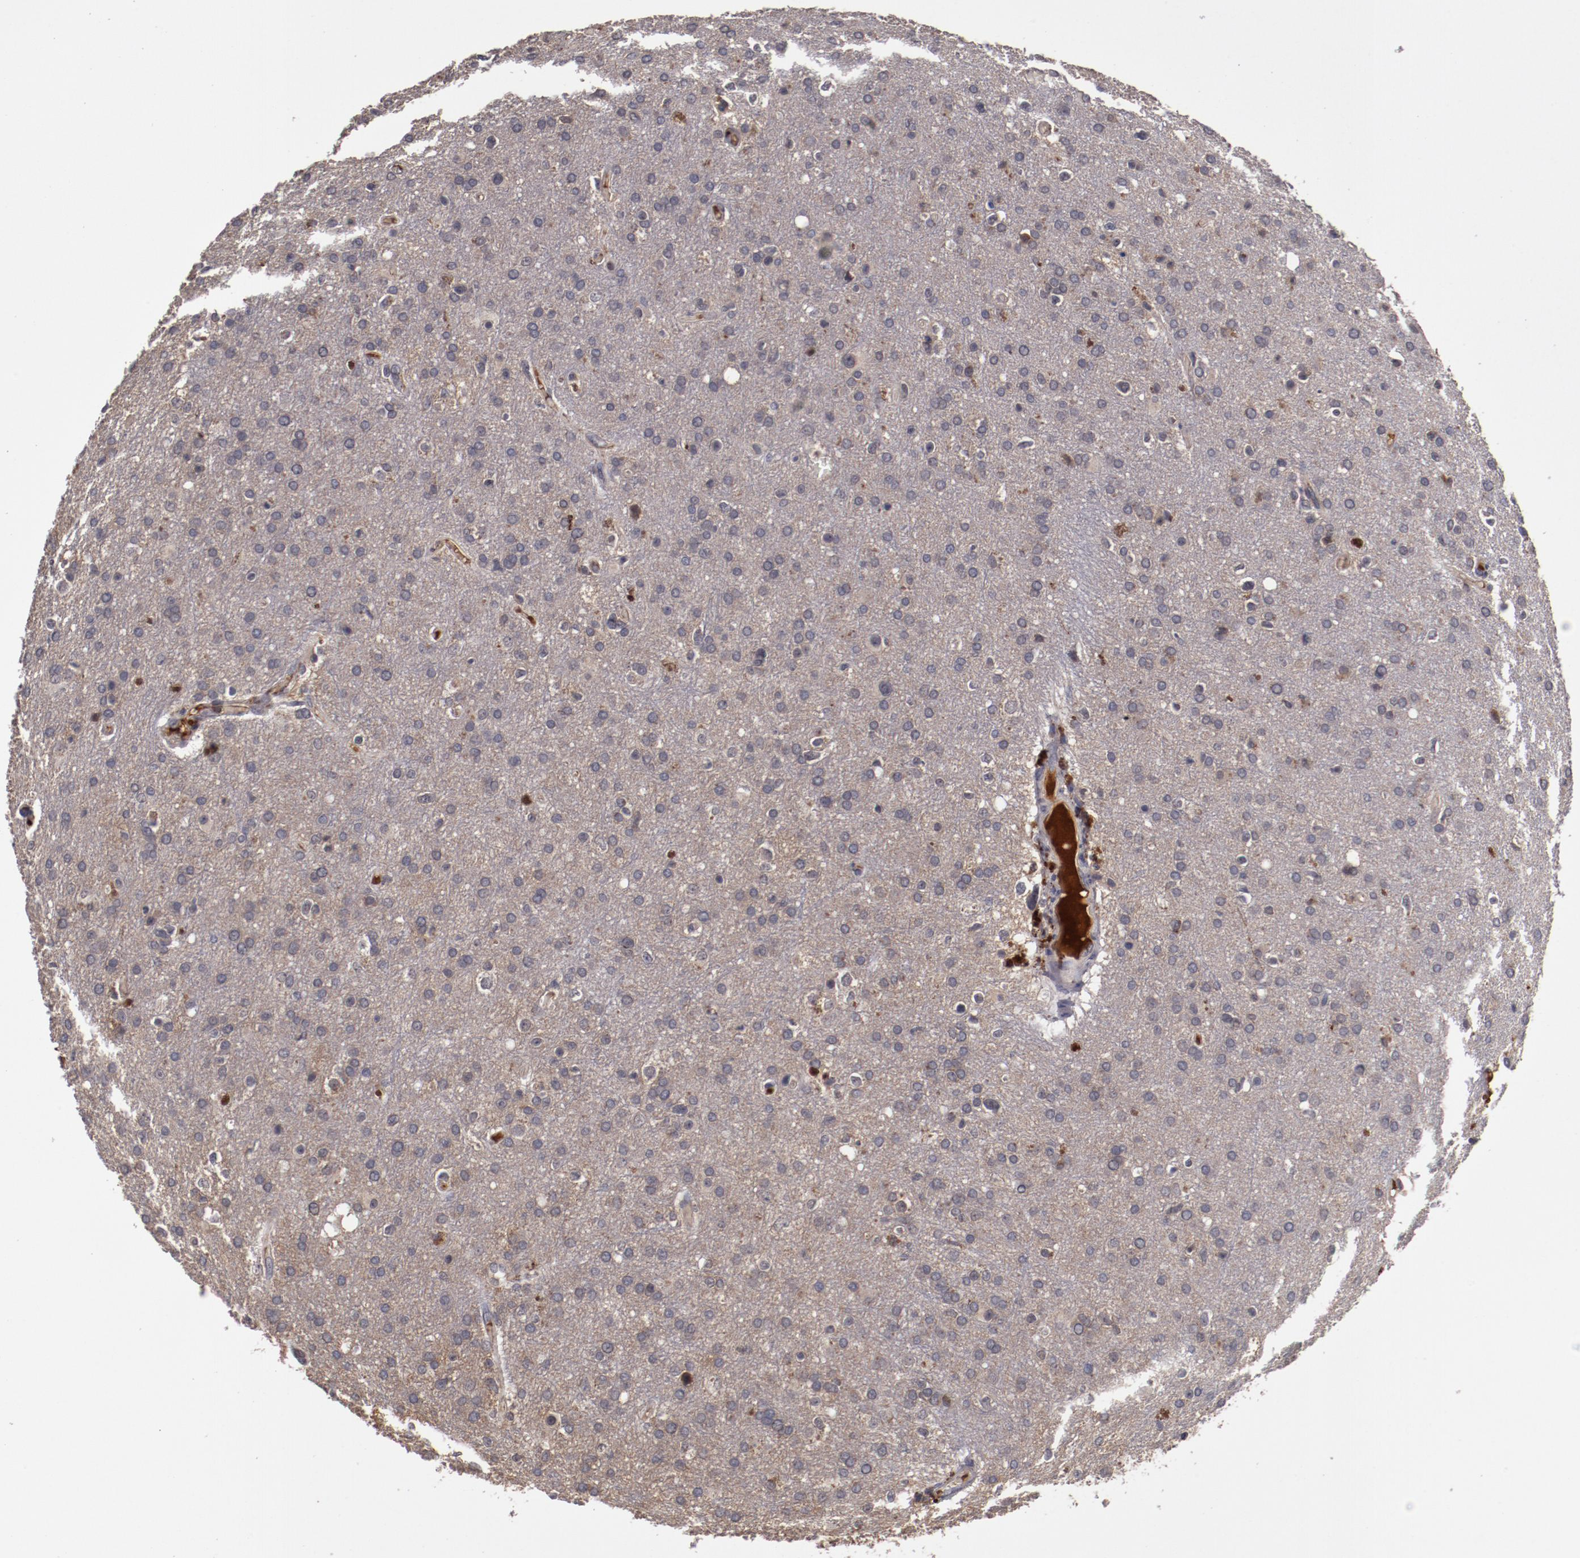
{"staining": {"intensity": "weak", "quantity": "25%-75%", "location": "cytoplasmic/membranous"}, "tissue": "glioma", "cell_type": "Tumor cells", "image_type": "cancer", "snomed": [{"axis": "morphology", "description": "Glioma, malignant, High grade"}, {"axis": "topography", "description": "Brain"}], "caption": "An immunohistochemistry (IHC) photomicrograph of neoplastic tissue is shown. Protein staining in brown labels weak cytoplasmic/membranous positivity in malignant high-grade glioma within tumor cells. The protein of interest is shown in brown color, while the nuclei are stained blue.", "gene": "CP", "patient": {"sex": "male", "age": 33}}